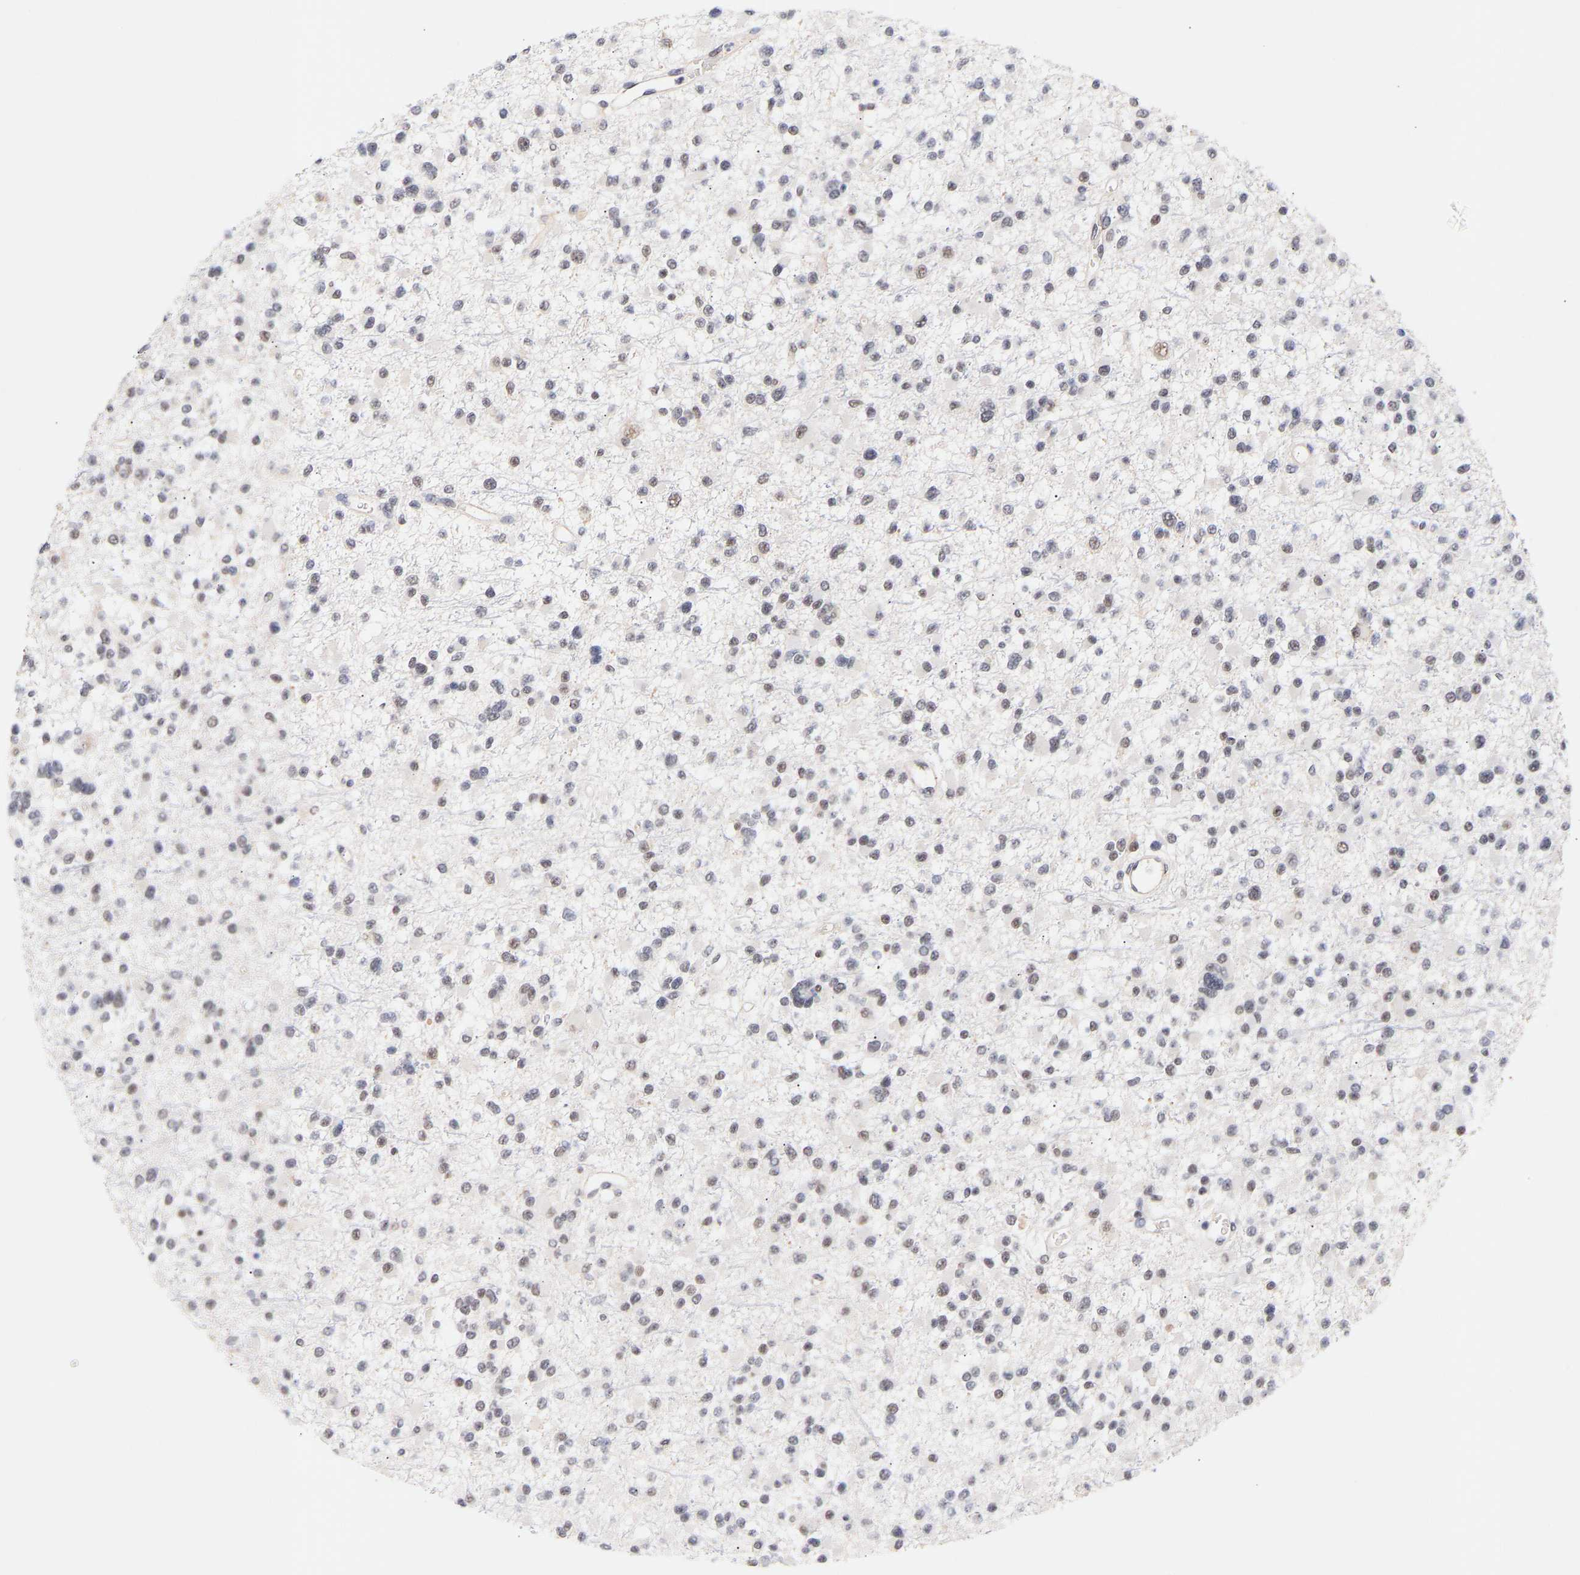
{"staining": {"intensity": "negative", "quantity": "none", "location": "none"}, "tissue": "glioma", "cell_type": "Tumor cells", "image_type": "cancer", "snomed": [{"axis": "morphology", "description": "Glioma, malignant, Low grade"}, {"axis": "topography", "description": "Brain"}], "caption": "Image shows no significant protein staining in tumor cells of glioma.", "gene": "RBM15", "patient": {"sex": "female", "age": 22}}